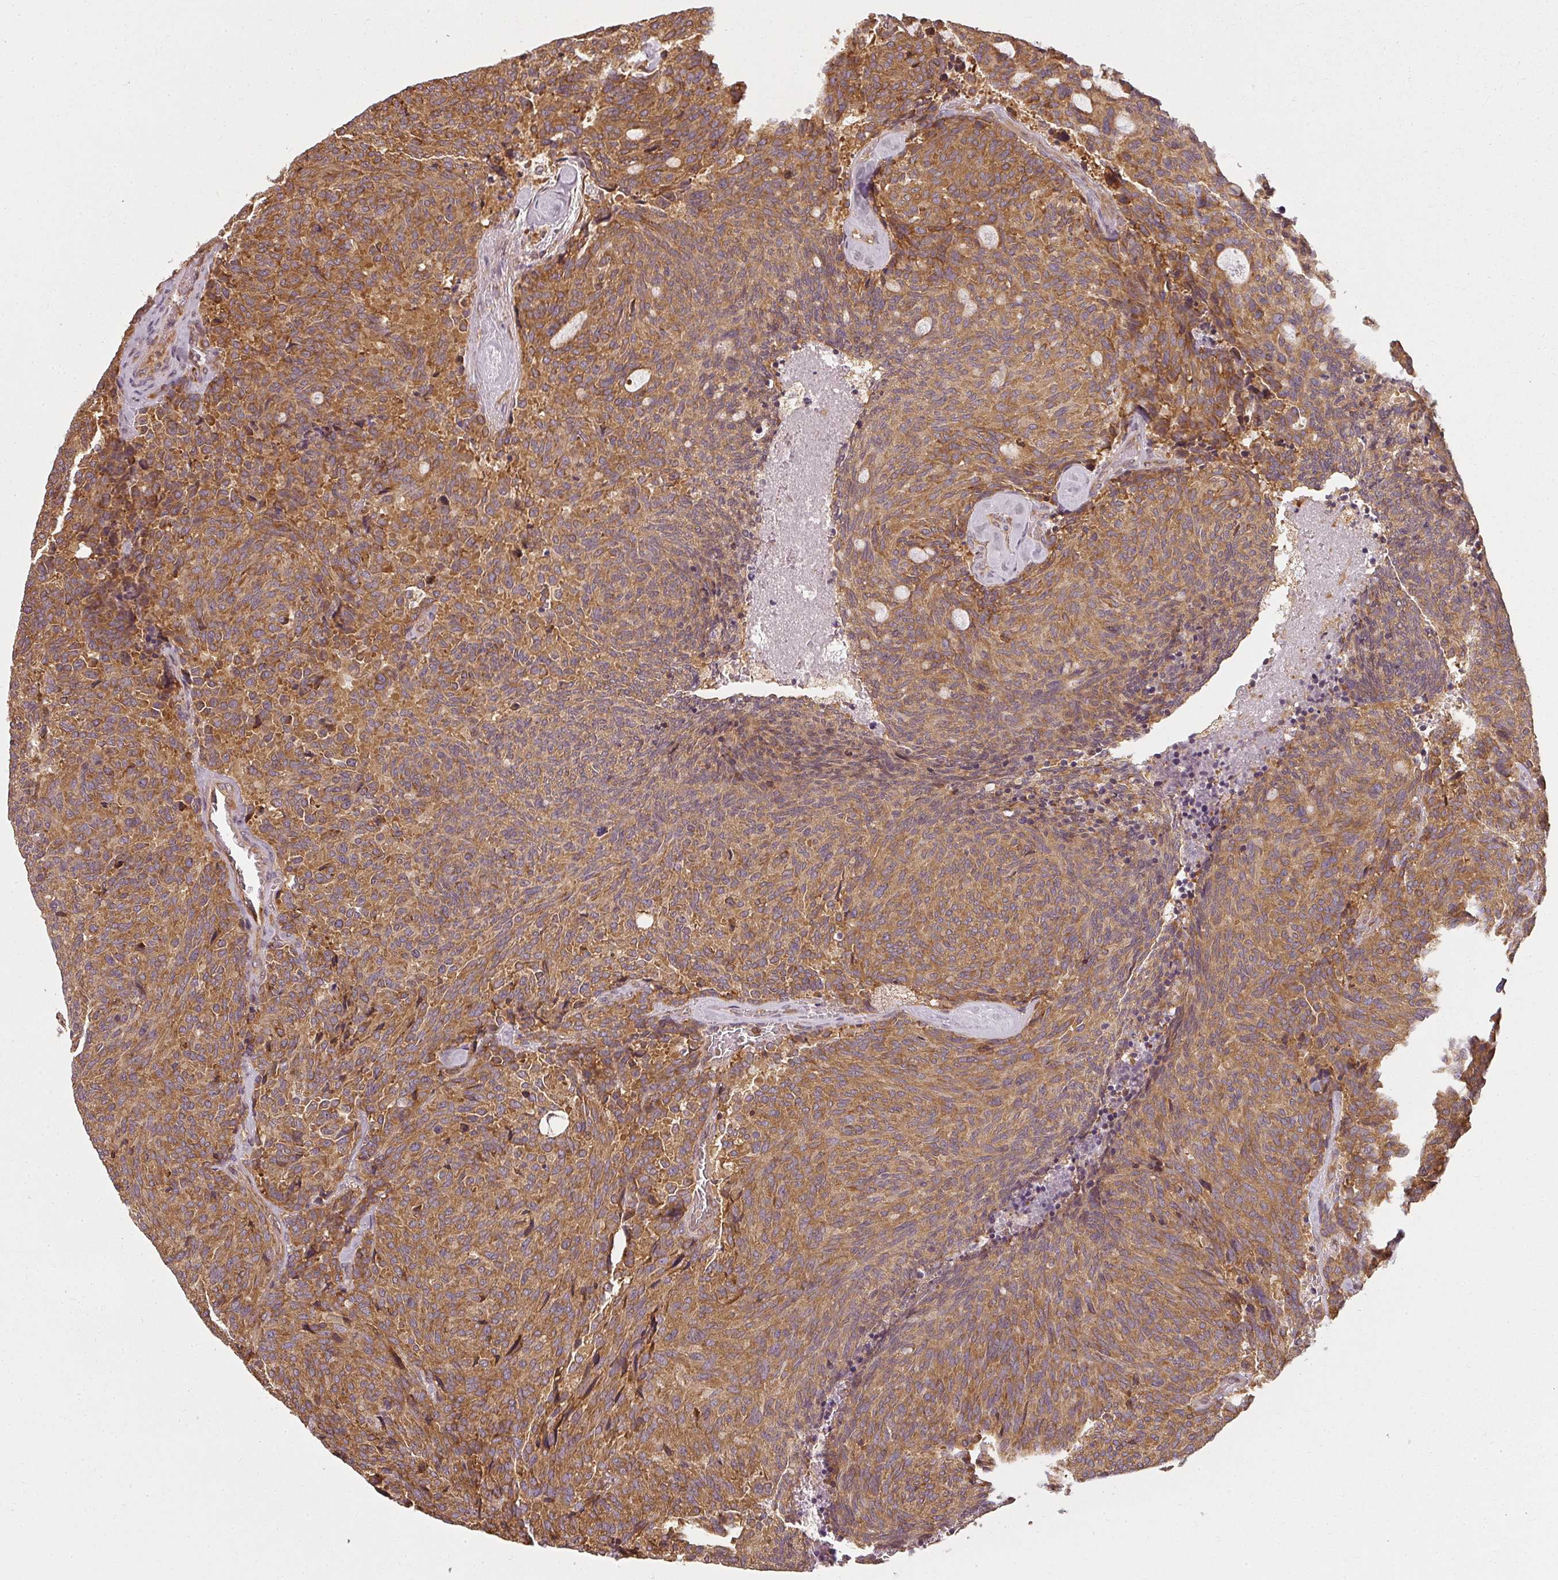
{"staining": {"intensity": "moderate", "quantity": ">75%", "location": "cytoplasmic/membranous"}, "tissue": "carcinoid", "cell_type": "Tumor cells", "image_type": "cancer", "snomed": [{"axis": "morphology", "description": "Carcinoid, malignant, NOS"}, {"axis": "topography", "description": "Pancreas"}], "caption": "Immunohistochemical staining of carcinoid displays medium levels of moderate cytoplasmic/membranous protein staining in about >75% of tumor cells.", "gene": "RPL24", "patient": {"sex": "female", "age": 54}}